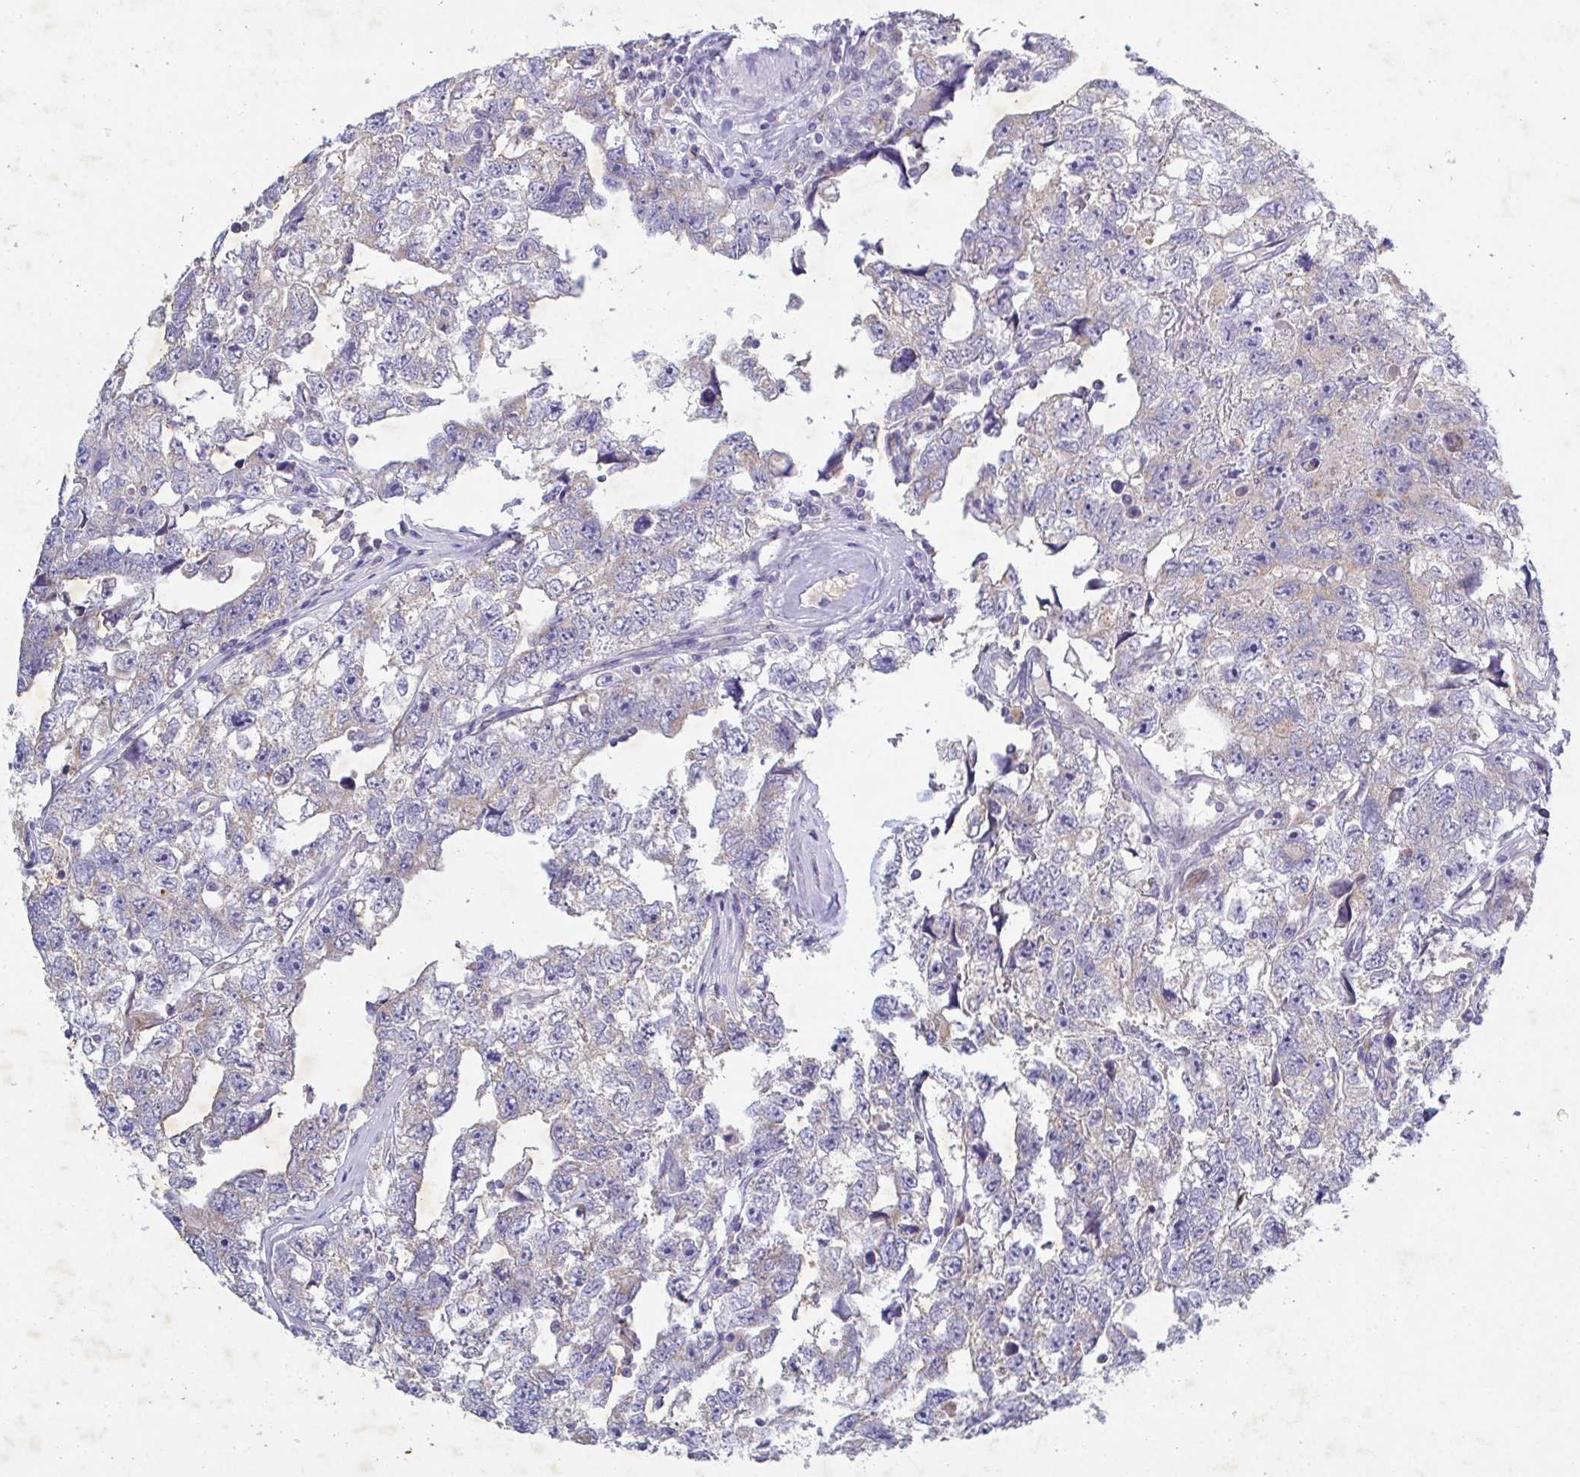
{"staining": {"intensity": "weak", "quantity": "<25%", "location": "cytoplasmic/membranous"}, "tissue": "testis cancer", "cell_type": "Tumor cells", "image_type": "cancer", "snomed": [{"axis": "morphology", "description": "Carcinoma, Embryonal, NOS"}, {"axis": "topography", "description": "Testis"}], "caption": "There is no significant expression in tumor cells of testis embryonal carcinoma.", "gene": "GALNT13", "patient": {"sex": "male", "age": 22}}